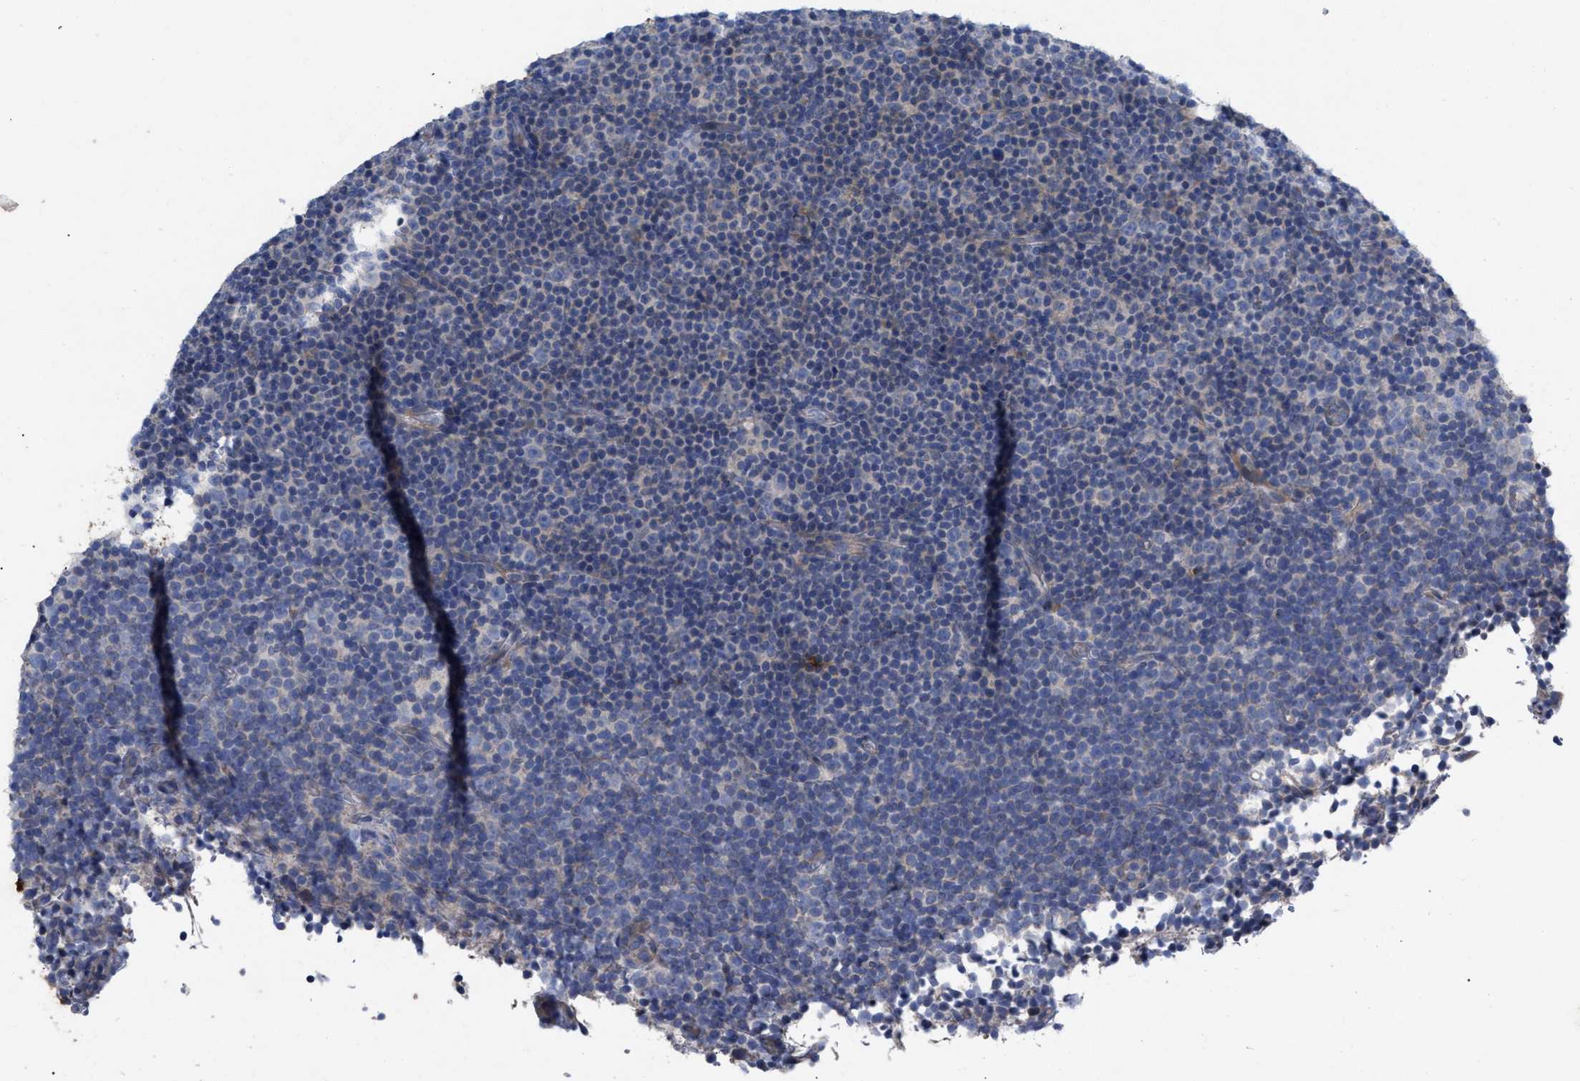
{"staining": {"intensity": "negative", "quantity": "none", "location": "none"}, "tissue": "lymphoma", "cell_type": "Tumor cells", "image_type": "cancer", "snomed": [{"axis": "morphology", "description": "Malignant lymphoma, non-Hodgkin's type, Low grade"}, {"axis": "topography", "description": "Lymph node"}], "caption": "Immunohistochemistry histopathology image of neoplastic tissue: malignant lymphoma, non-Hodgkin's type (low-grade) stained with DAB displays no significant protein staining in tumor cells. (Stains: DAB (3,3'-diaminobenzidine) IHC with hematoxylin counter stain, Microscopy: brightfield microscopy at high magnification).", "gene": "VIP", "patient": {"sex": "female", "age": 67}}